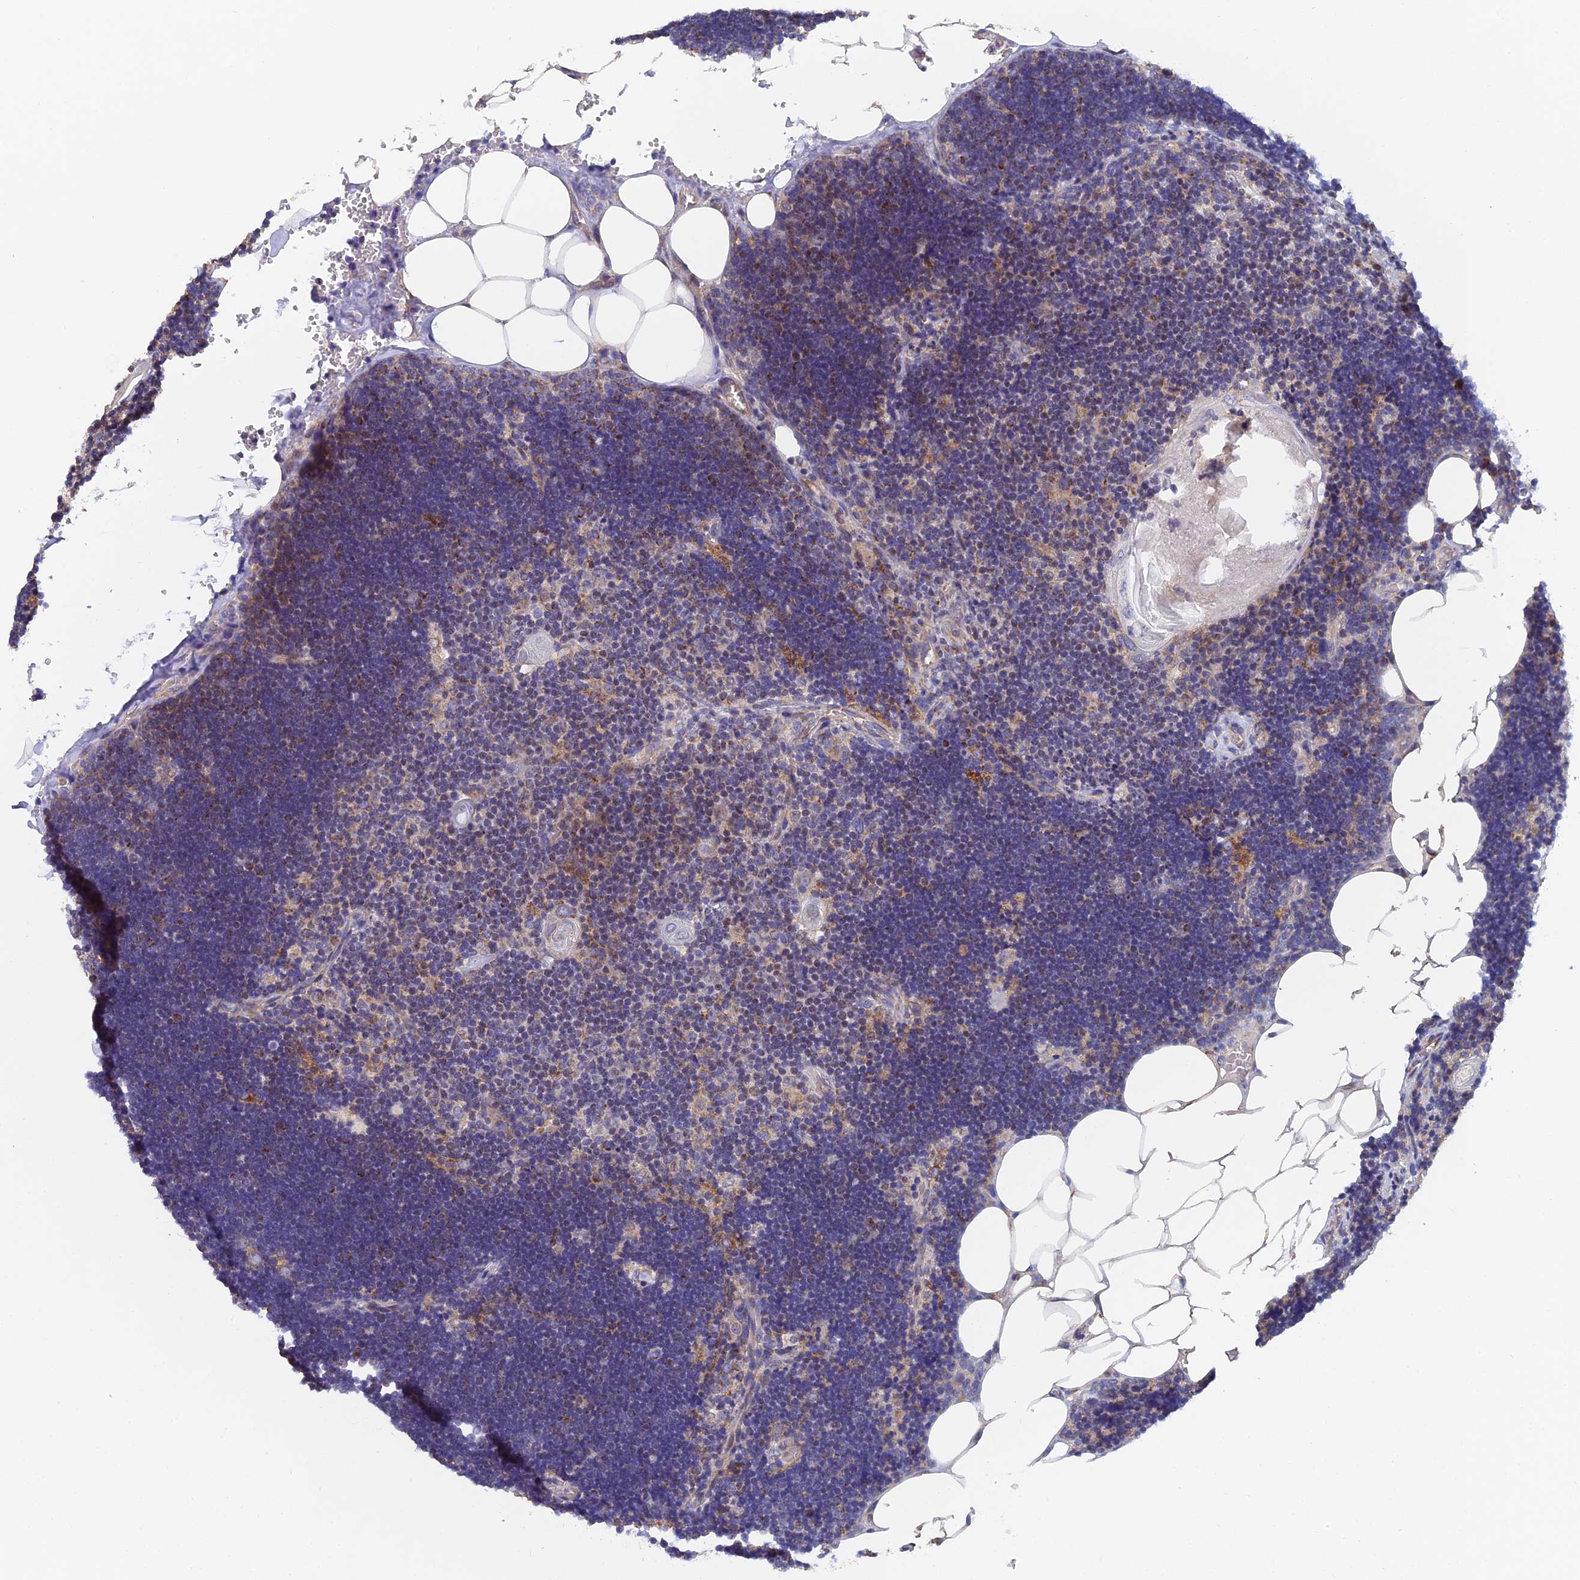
{"staining": {"intensity": "negative", "quantity": "none", "location": "none"}, "tissue": "lymph node", "cell_type": "Germinal center cells", "image_type": "normal", "snomed": [{"axis": "morphology", "description": "Normal tissue, NOS"}, {"axis": "topography", "description": "Lymph node"}], "caption": "This is an immunohistochemistry micrograph of normal lymph node. There is no positivity in germinal center cells.", "gene": "ECSIT", "patient": {"sex": "male", "age": 33}}